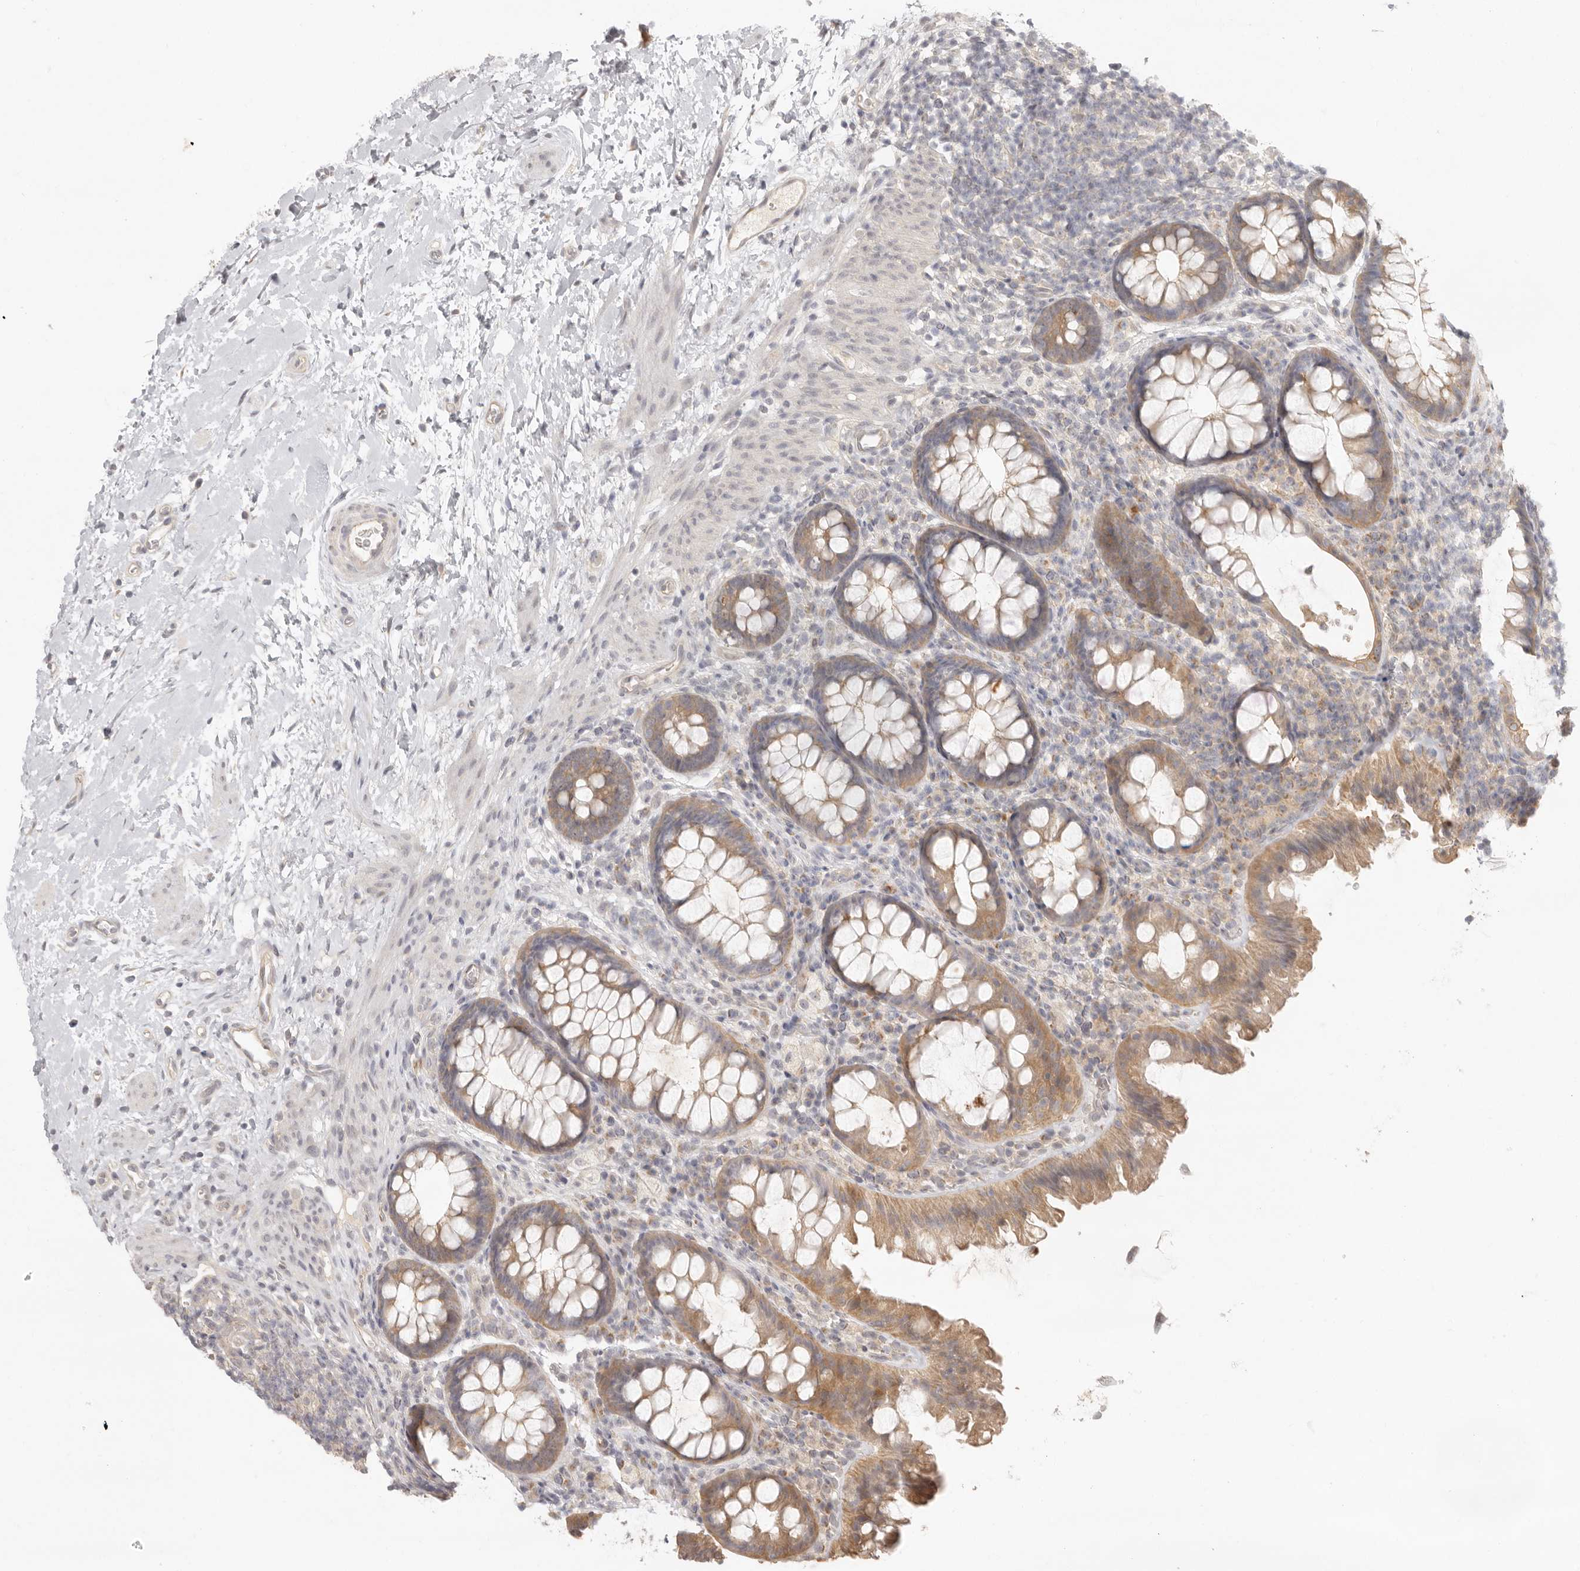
{"staining": {"intensity": "moderate", "quantity": ">75%", "location": "cytoplasmic/membranous"}, "tissue": "colon", "cell_type": "Endothelial cells", "image_type": "normal", "snomed": [{"axis": "morphology", "description": "Normal tissue, NOS"}, {"axis": "topography", "description": "Colon"}], "caption": "A brown stain labels moderate cytoplasmic/membranous expression of a protein in endothelial cells of benign colon. (brown staining indicates protein expression, while blue staining denotes nuclei).", "gene": "AHDC1", "patient": {"sex": "female", "age": 62}}